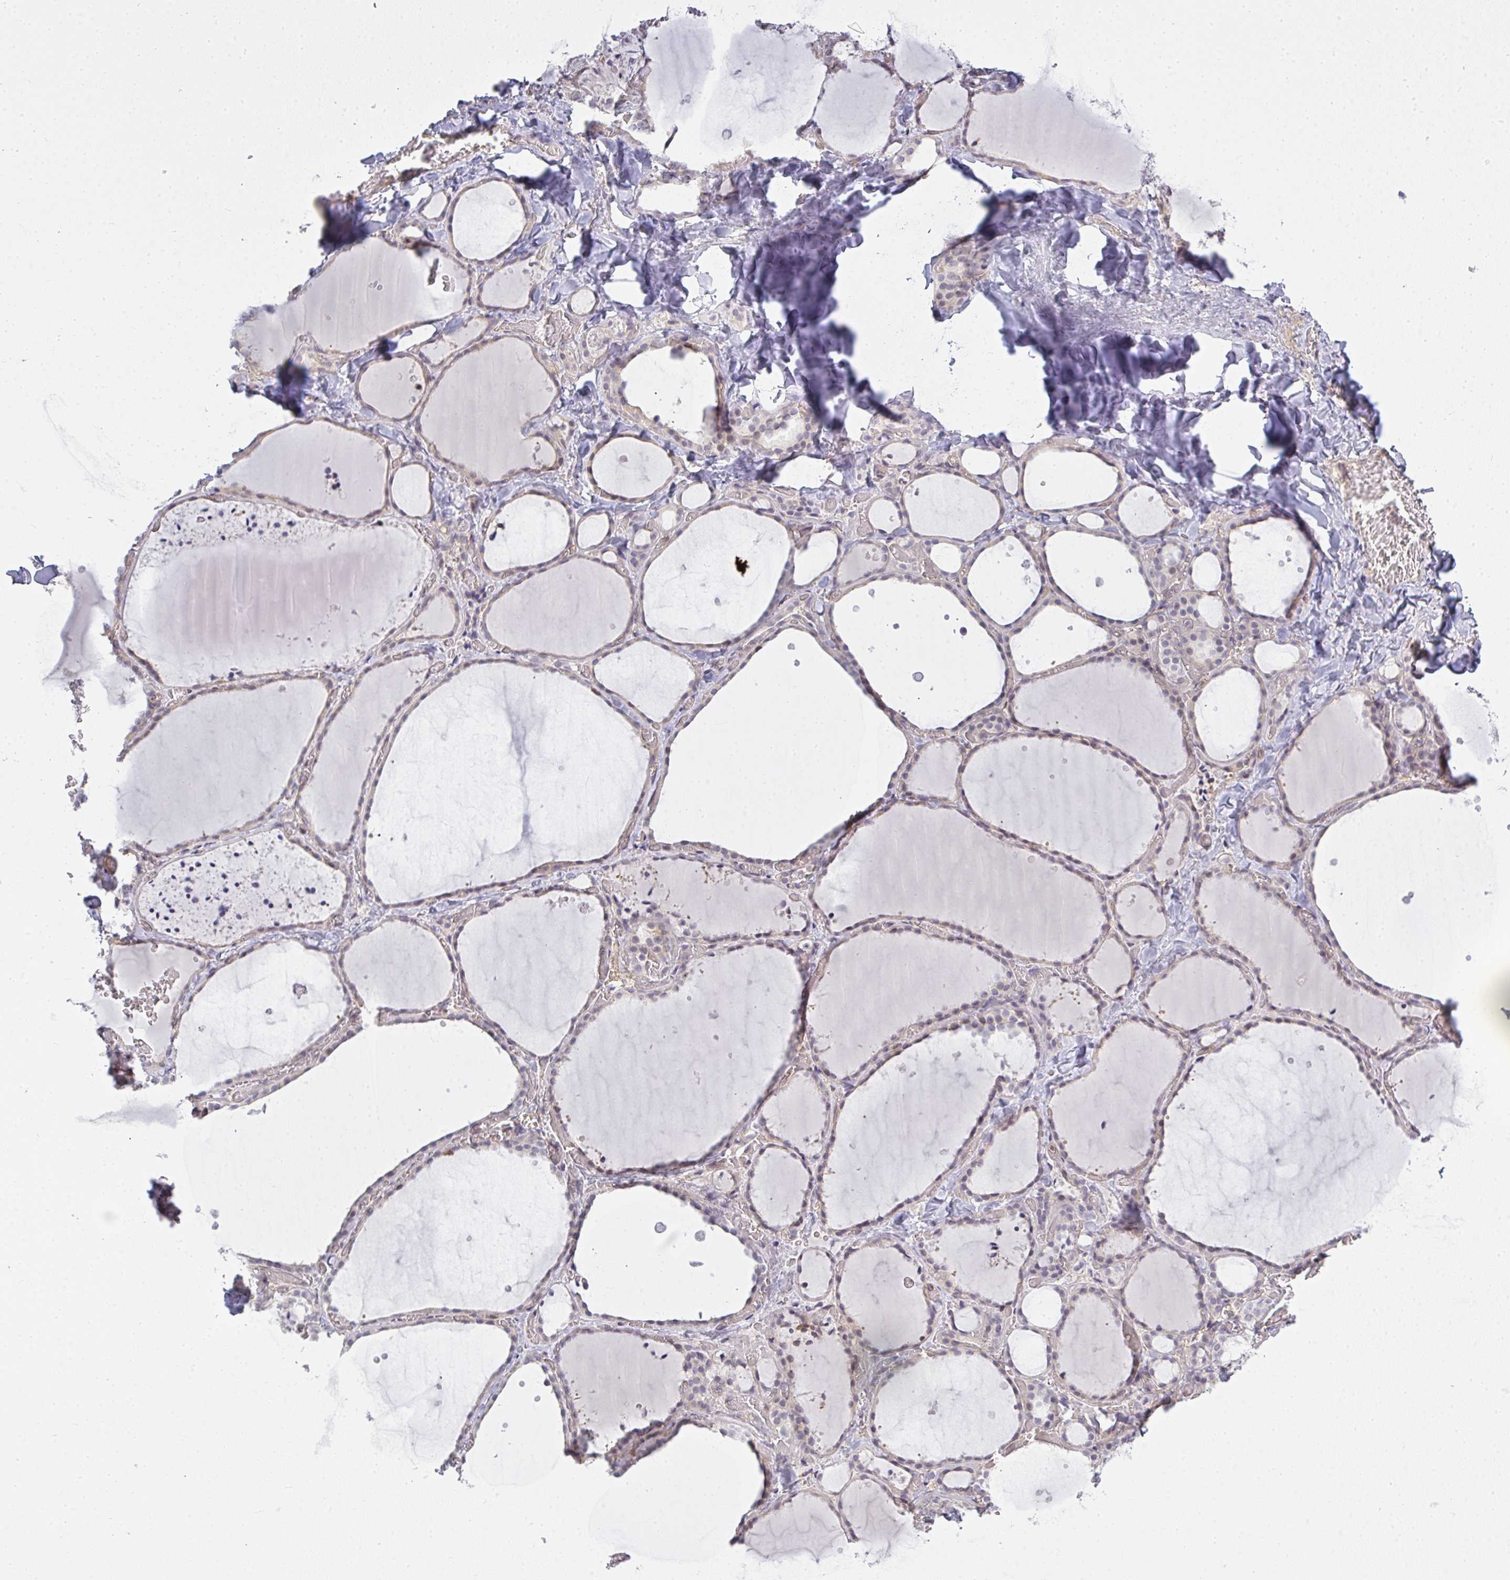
{"staining": {"intensity": "weak", "quantity": "25%-75%", "location": "cytoplasmic/membranous"}, "tissue": "thyroid gland", "cell_type": "Glandular cells", "image_type": "normal", "snomed": [{"axis": "morphology", "description": "Normal tissue, NOS"}, {"axis": "topography", "description": "Thyroid gland"}], "caption": "Protein analysis of benign thyroid gland shows weak cytoplasmic/membranous expression in approximately 25%-75% of glandular cells. The staining was performed using DAB (3,3'-diaminobenzidine) to visualize the protein expression in brown, while the nuclei were stained in blue with hematoxylin (Magnification: 20x).", "gene": "GSDMB", "patient": {"sex": "female", "age": 36}}